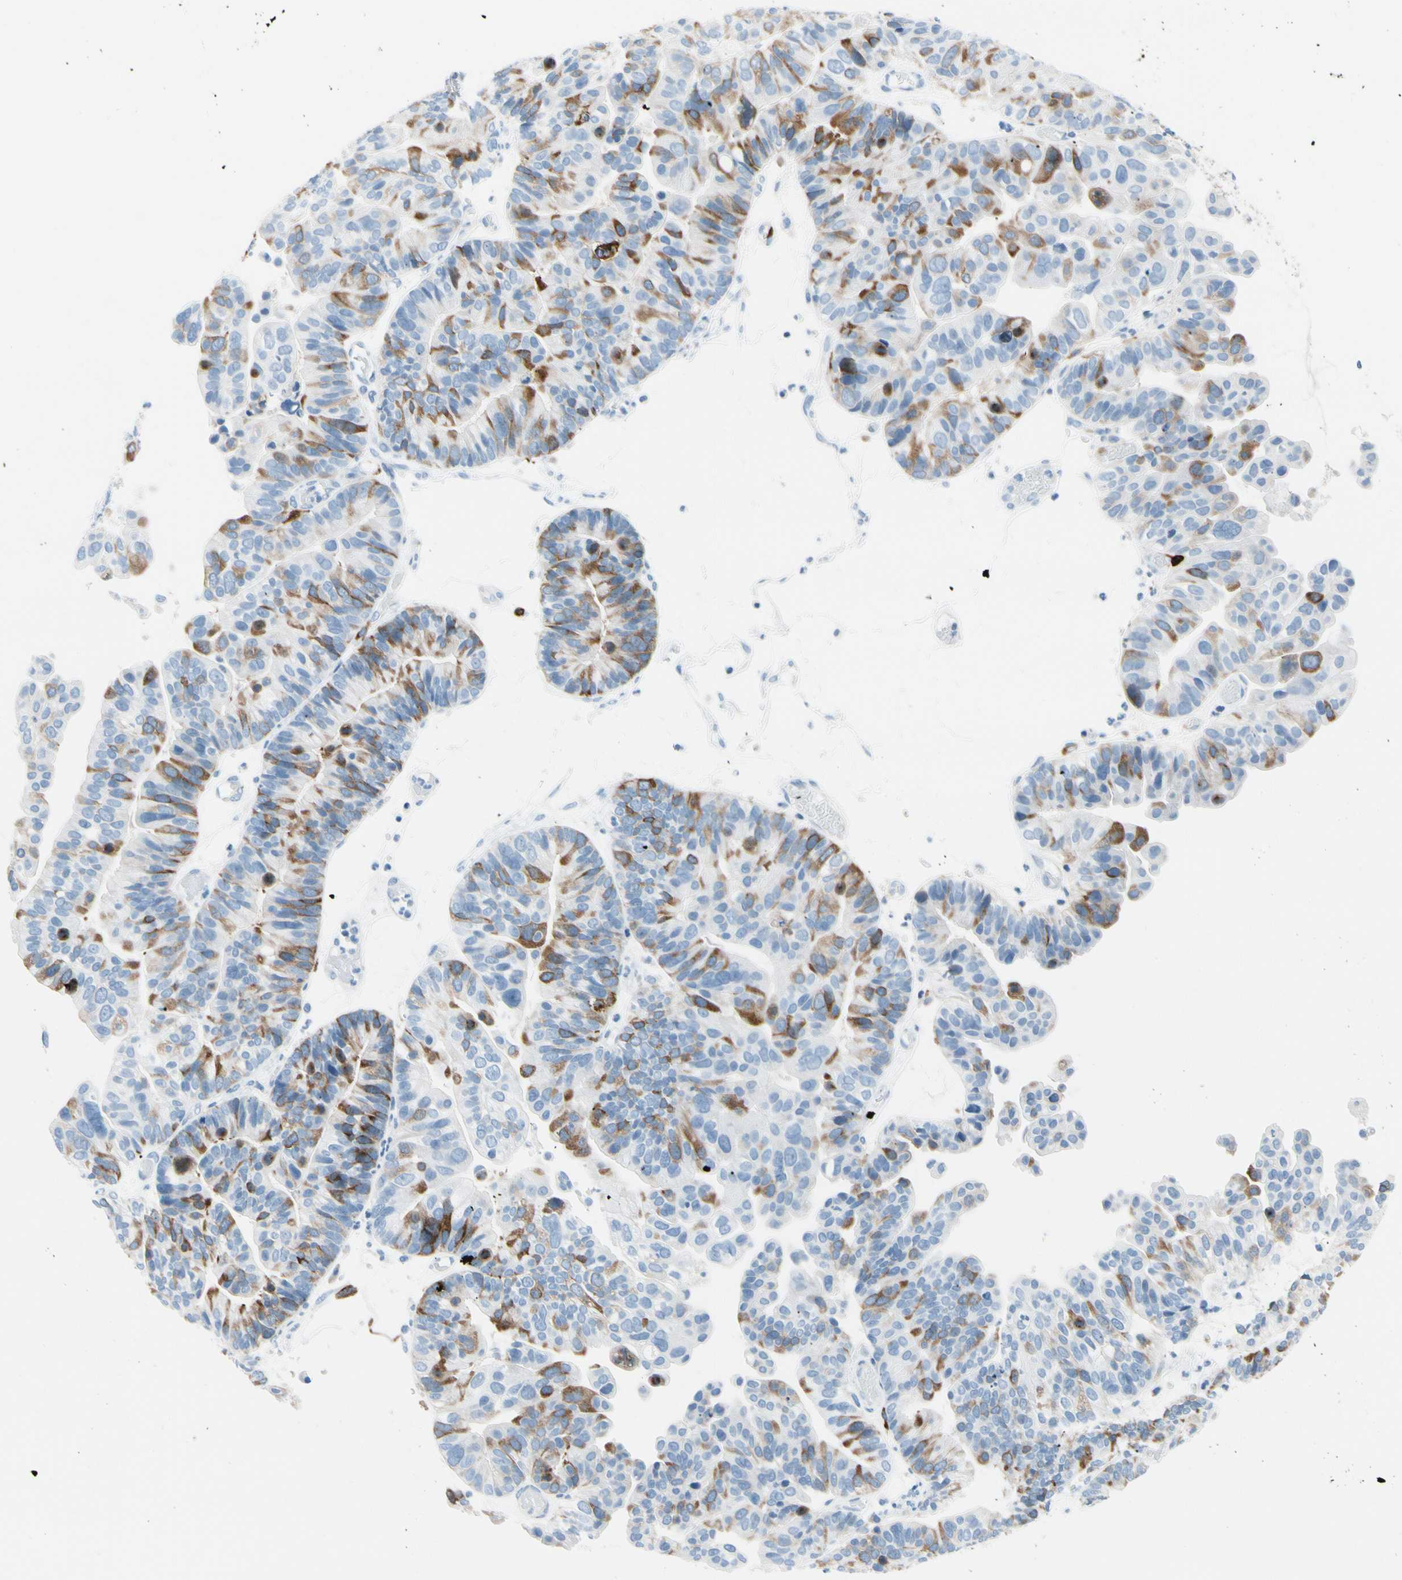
{"staining": {"intensity": "moderate", "quantity": ">75%", "location": "cytoplasmic/membranous"}, "tissue": "ovarian cancer", "cell_type": "Tumor cells", "image_type": "cancer", "snomed": [{"axis": "morphology", "description": "Cystadenocarcinoma, serous, NOS"}, {"axis": "topography", "description": "Ovary"}], "caption": "DAB immunohistochemical staining of ovarian serous cystadenocarcinoma demonstrates moderate cytoplasmic/membranous protein staining in about >75% of tumor cells. (DAB (3,3'-diaminobenzidine) = brown stain, brightfield microscopy at high magnification).", "gene": "TACC3", "patient": {"sex": "female", "age": 56}}